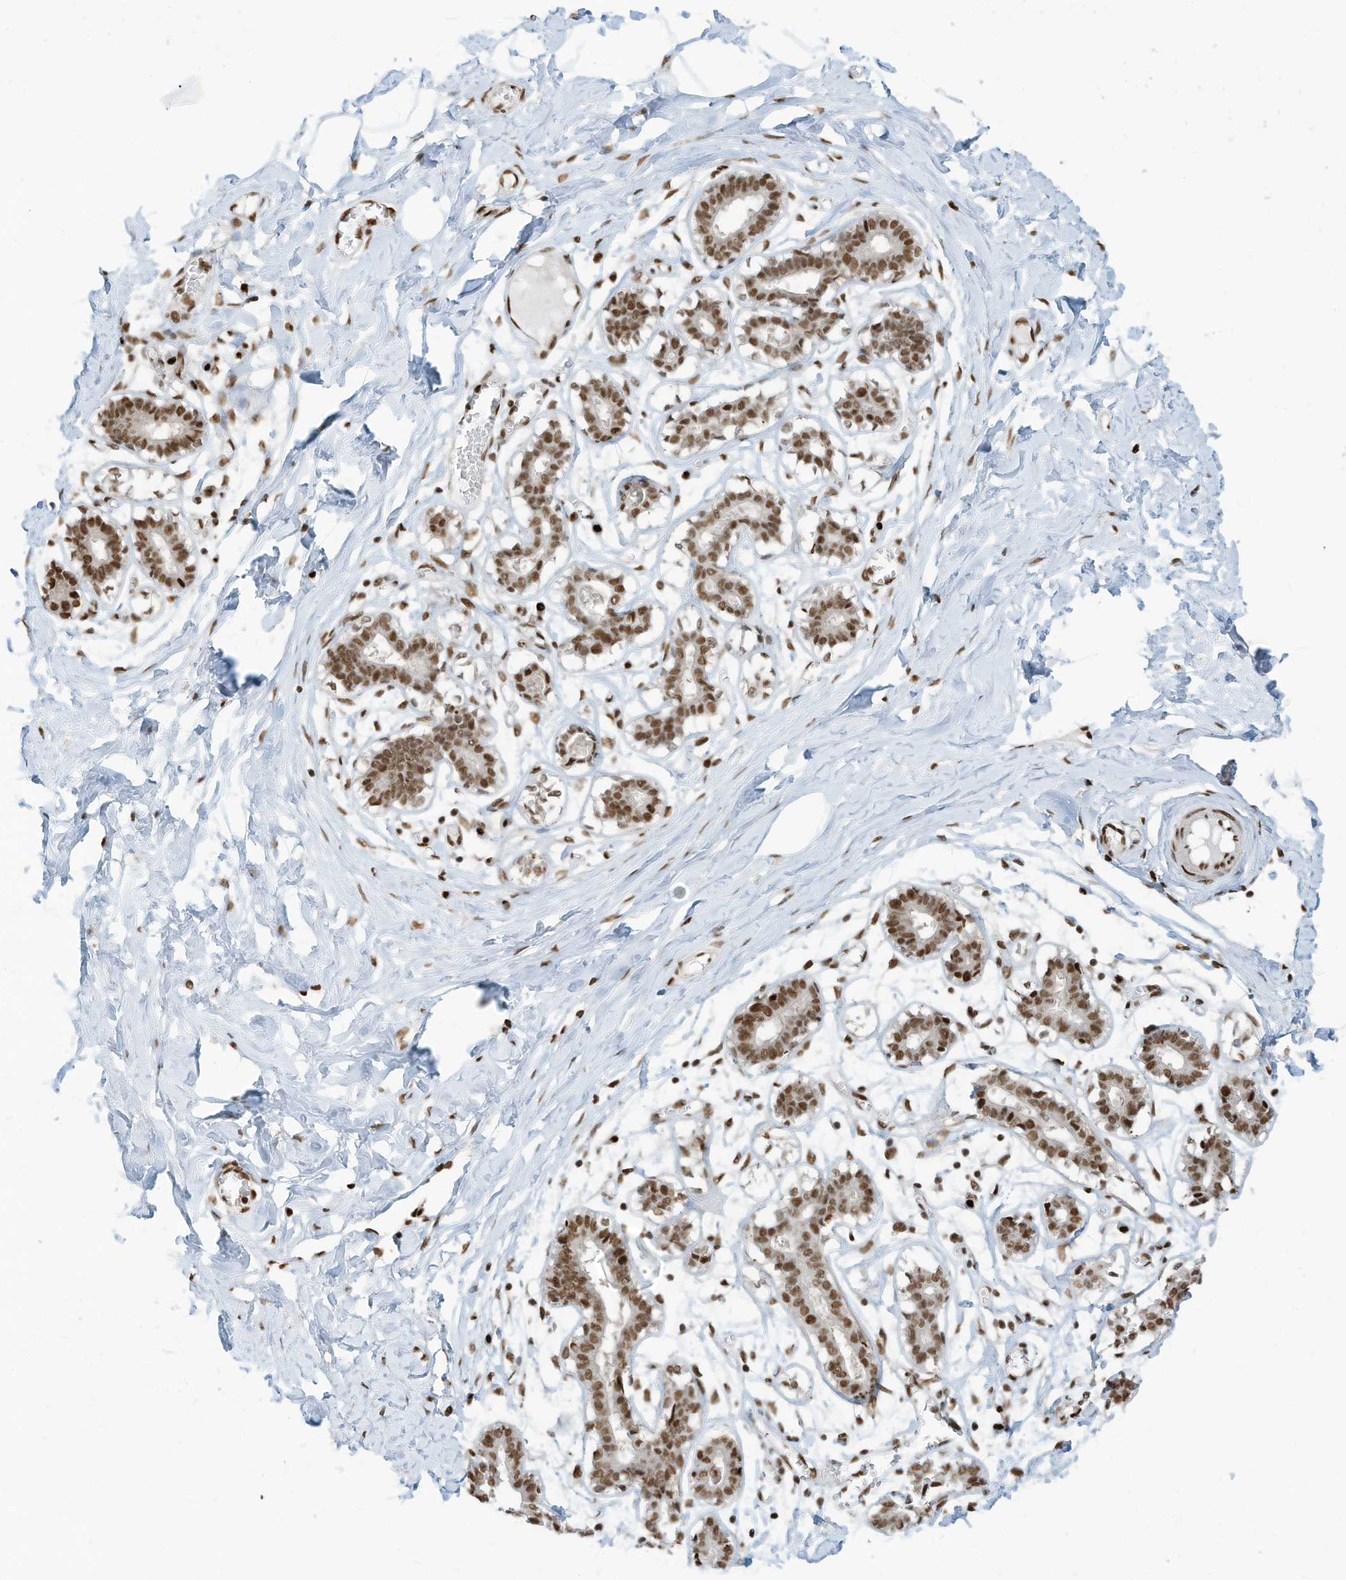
{"staining": {"intensity": "moderate", "quantity": ">75%", "location": "nuclear"}, "tissue": "breast", "cell_type": "Adipocytes", "image_type": "normal", "snomed": [{"axis": "morphology", "description": "Normal tissue, NOS"}, {"axis": "topography", "description": "Breast"}], "caption": "Immunohistochemical staining of unremarkable human breast reveals medium levels of moderate nuclear expression in about >75% of adipocytes. (DAB (3,3'-diaminobenzidine) = brown stain, brightfield microscopy at high magnification).", "gene": "SAMD15", "patient": {"sex": "female", "age": 27}}